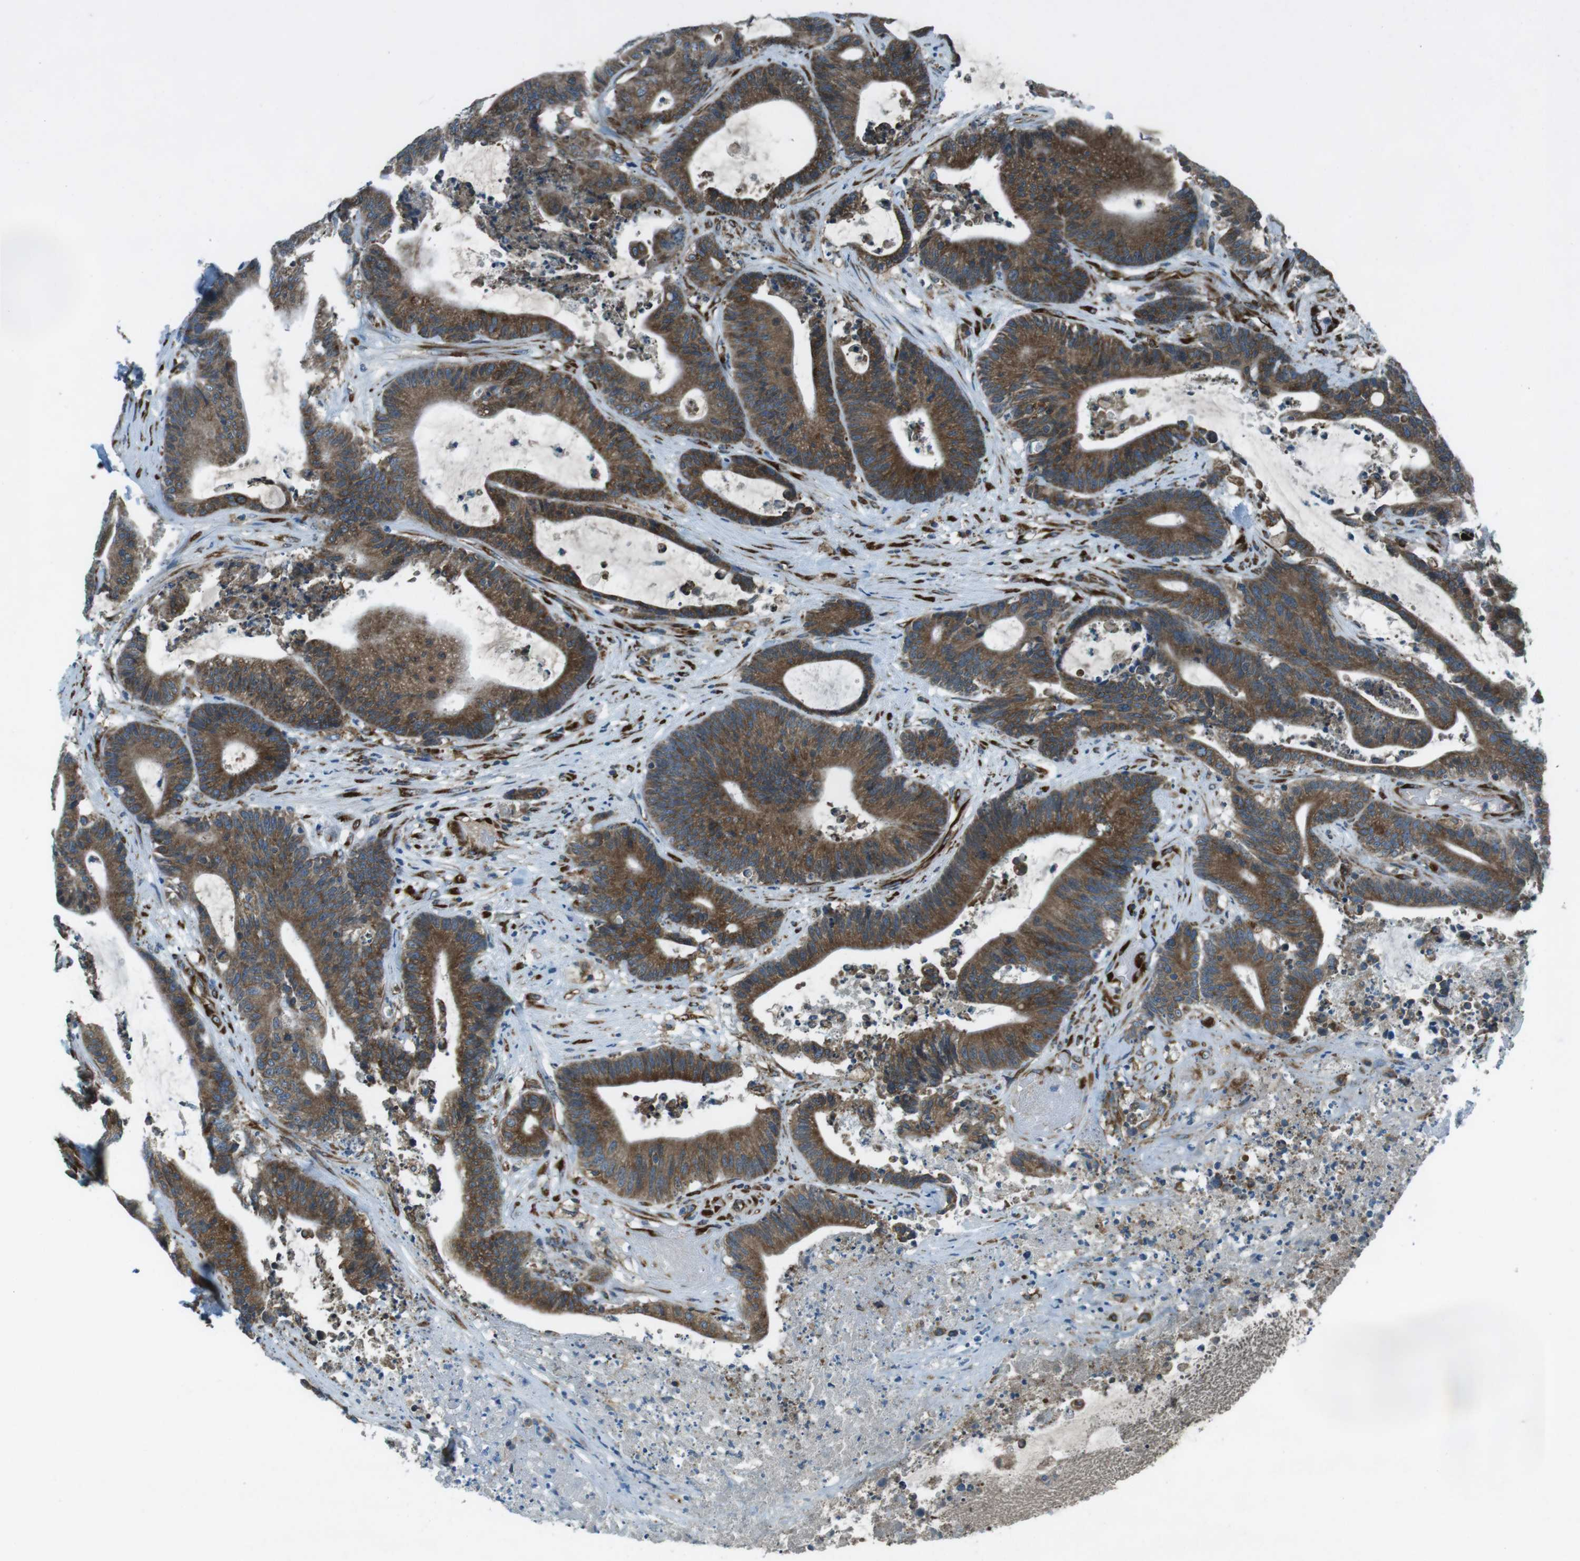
{"staining": {"intensity": "strong", "quantity": ">75%", "location": "cytoplasmic/membranous"}, "tissue": "colorectal cancer", "cell_type": "Tumor cells", "image_type": "cancer", "snomed": [{"axis": "morphology", "description": "Adenocarcinoma, NOS"}, {"axis": "topography", "description": "Colon"}], "caption": "This is an image of immunohistochemistry (IHC) staining of colorectal adenocarcinoma, which shows strong positivity in the cytoplasmic/membranous of tumor cells.", "gene": "KTN1", "patient": {"sex": "female", "age": 84}}